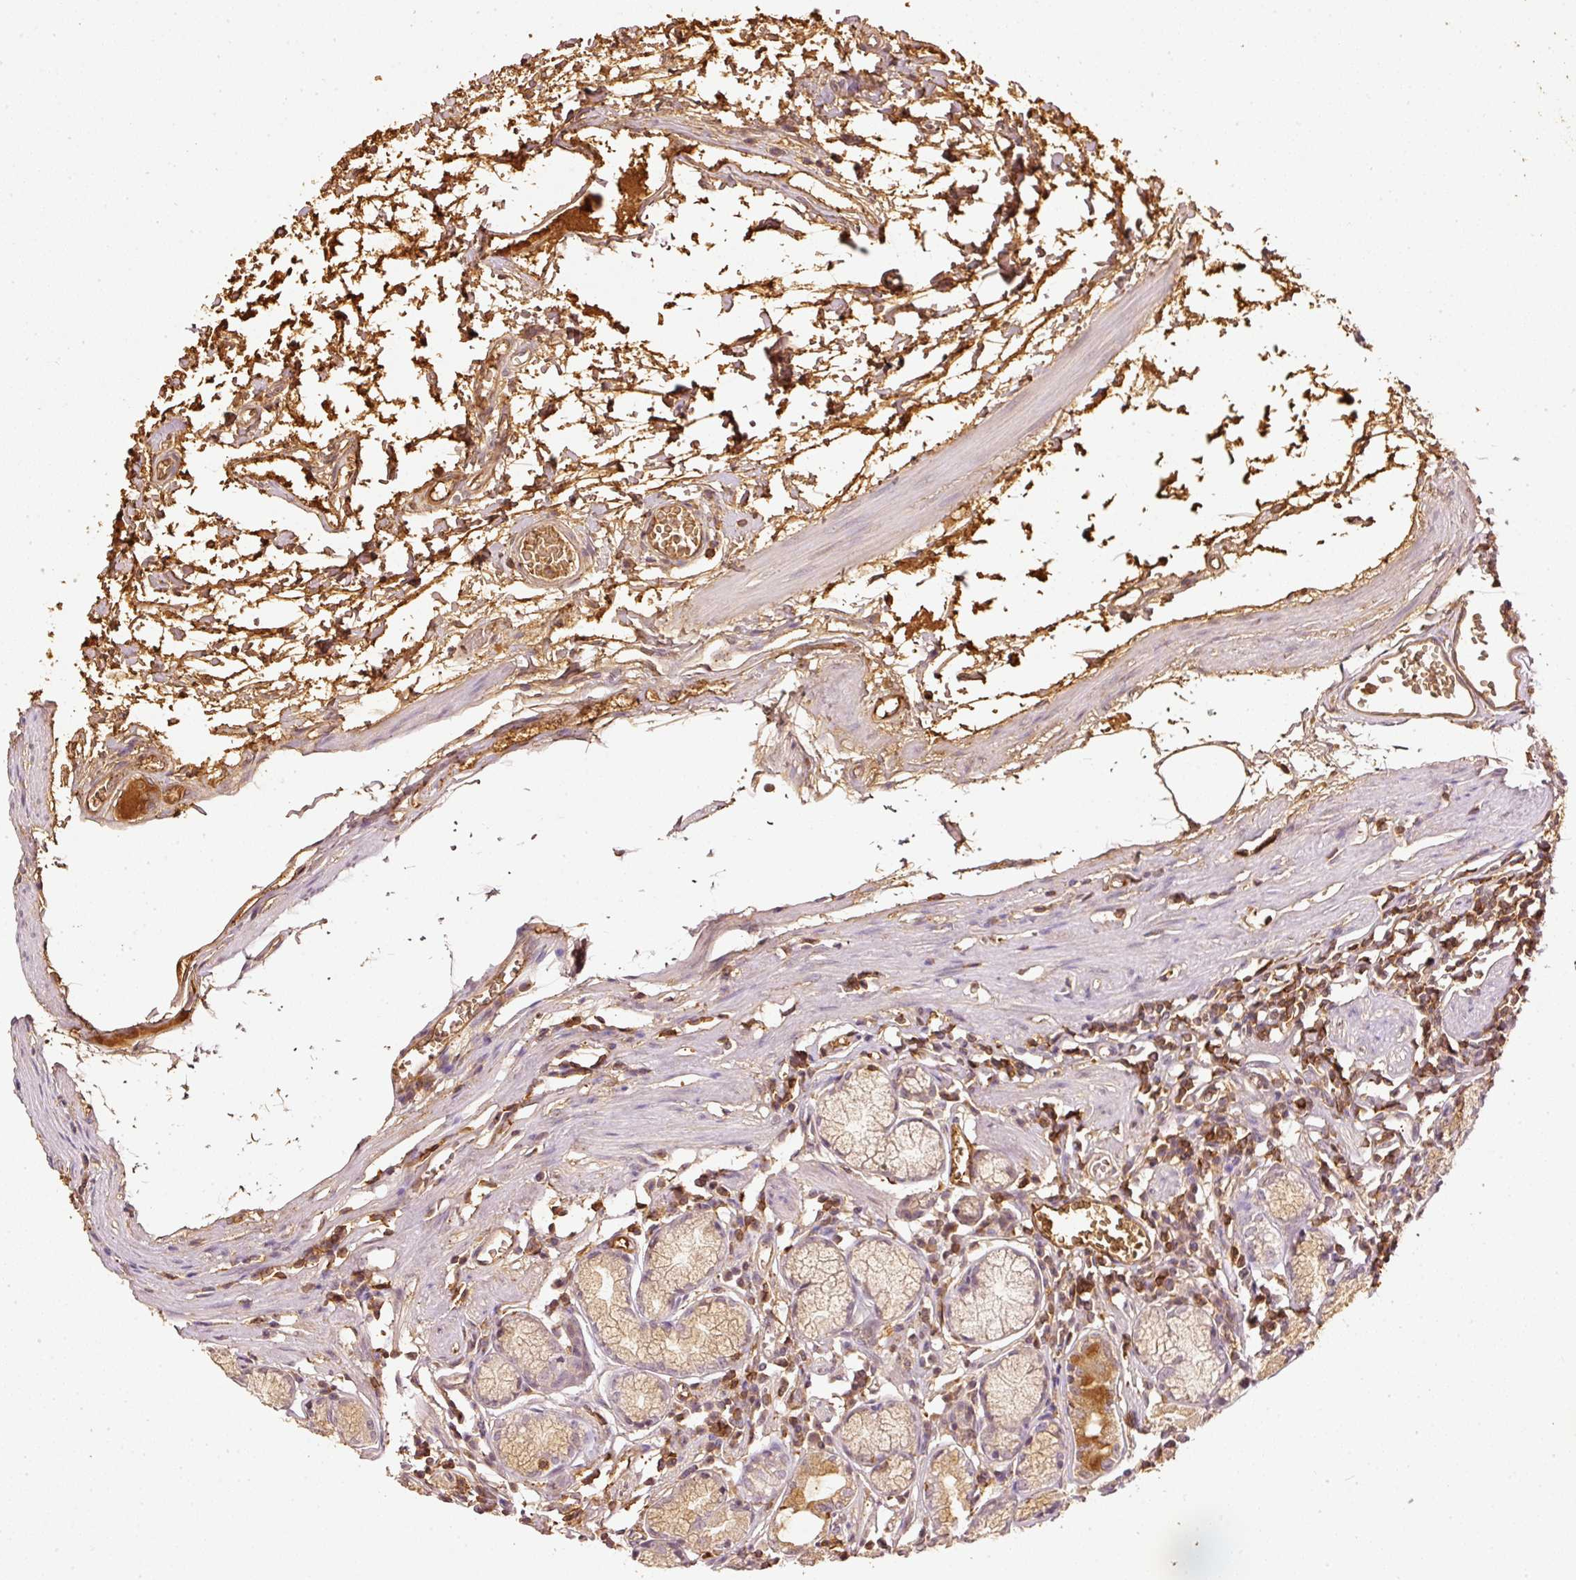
{"staining": {"intensity": "moderate", "quantity": "25%-75%", "location": "cytoplasmic/membranous"}, "tissue": "stomach", "cell_type": "Glandular cells", "image_type": "normal", "snomed": [{"axis": "morphology", "description": "Normal tissue, NOS"}, {"axis": "topography", "description": "Stomach"}], "caption": "Immunohistochemistry (IHC) image of normal stomach: human stomach stained using IHC reveals medium levels of moderate protein expression localized specifically in the cytoplasmic/membranous of glandular cells, appearing as a cytoplasmic/membranous brown color.", "gene": "EVL", "patient": {"sex": "male", "age": 55}}